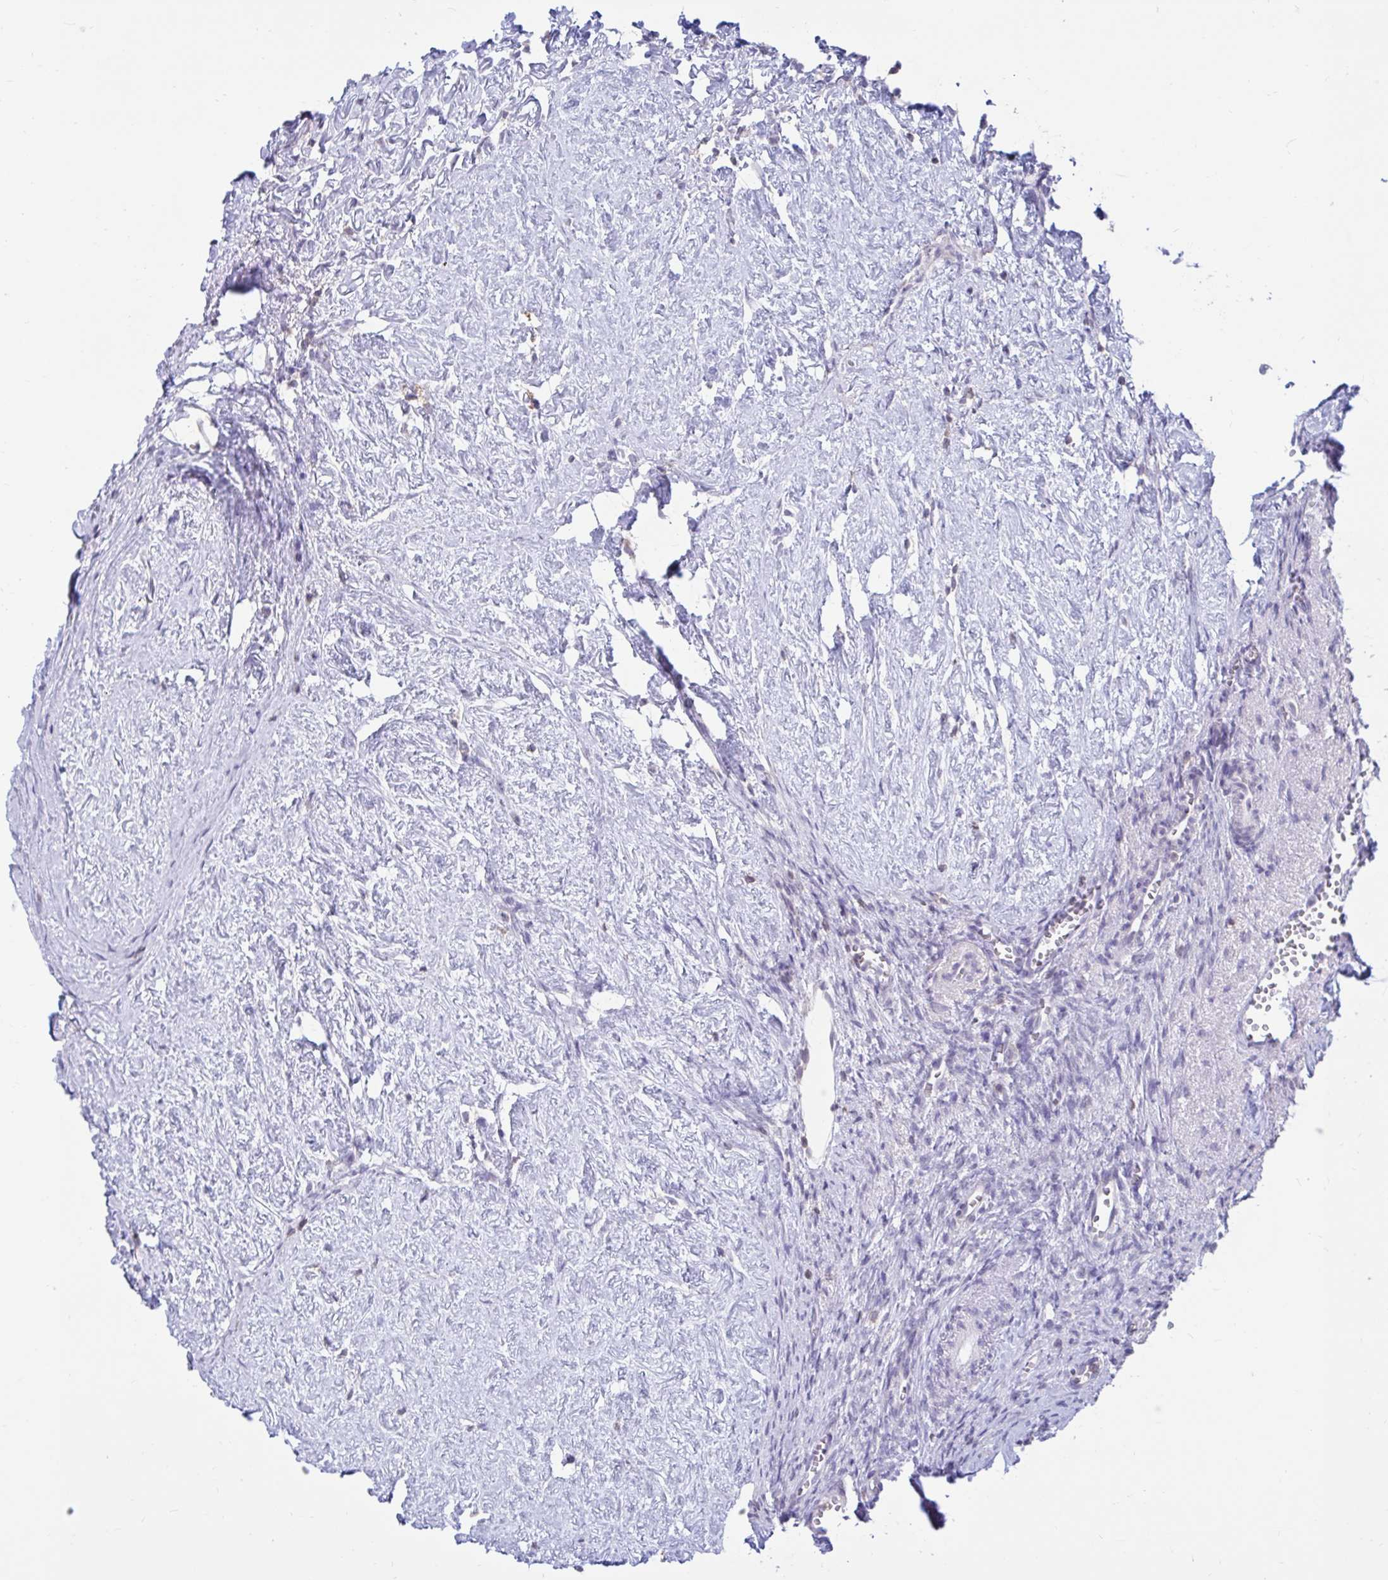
{"staining": {"intensity": "negative", "quantity": "none", "location": "none"}, "tissue": "ovary", "cell_type": "Follicle cells", "image_type": "normal", "snomed": [{"axis": "morphology", "description": "Normal tissue, NOS"}, {"axis": "topography", "description": "Ovary"}], "caption": "Human ovary stained for a protein using IHC displays no staining in follicle cells.", "gene": "ARPP19", "patient": {"sex": "female", "age": 41}}